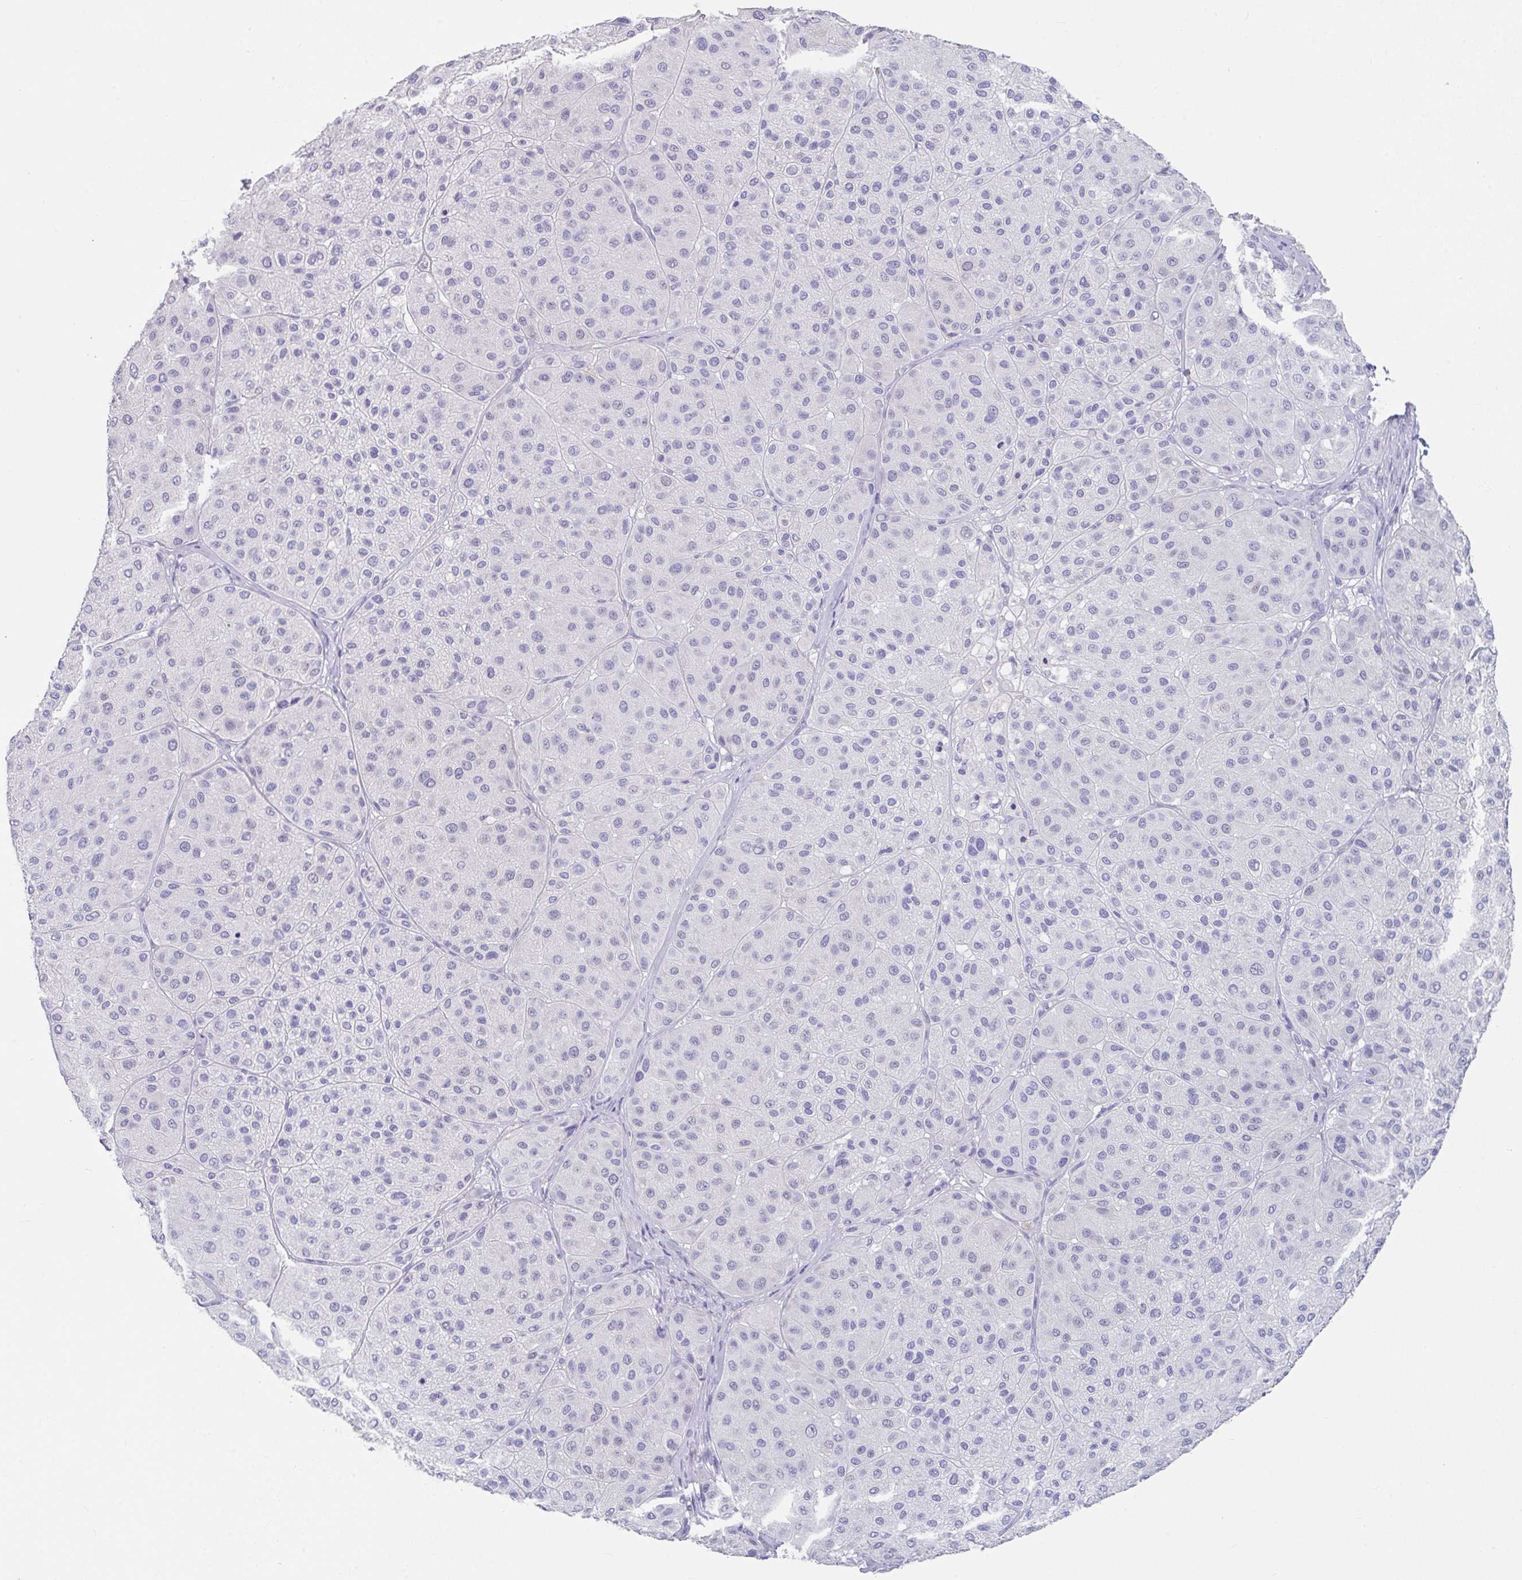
{"staining": {"intensity": "negative", "quantity": "none", "location": "none"}, "tissue": "melanoma", "cell_type": "Tumor cells", "image_type": "cancer", "snomed": [{"axis": "morphology", "description": "Malignant melanoma, Metastatic site"}, {"axis": "topography", "description": "Smooth muscle"}], "caption": "Human malignant melanoma (metastatic site) stained for a protein using IHC displays no staining in tumor cells.", "gene": "SLC44A4", "patient": {"sex": "male", "age": 41}}